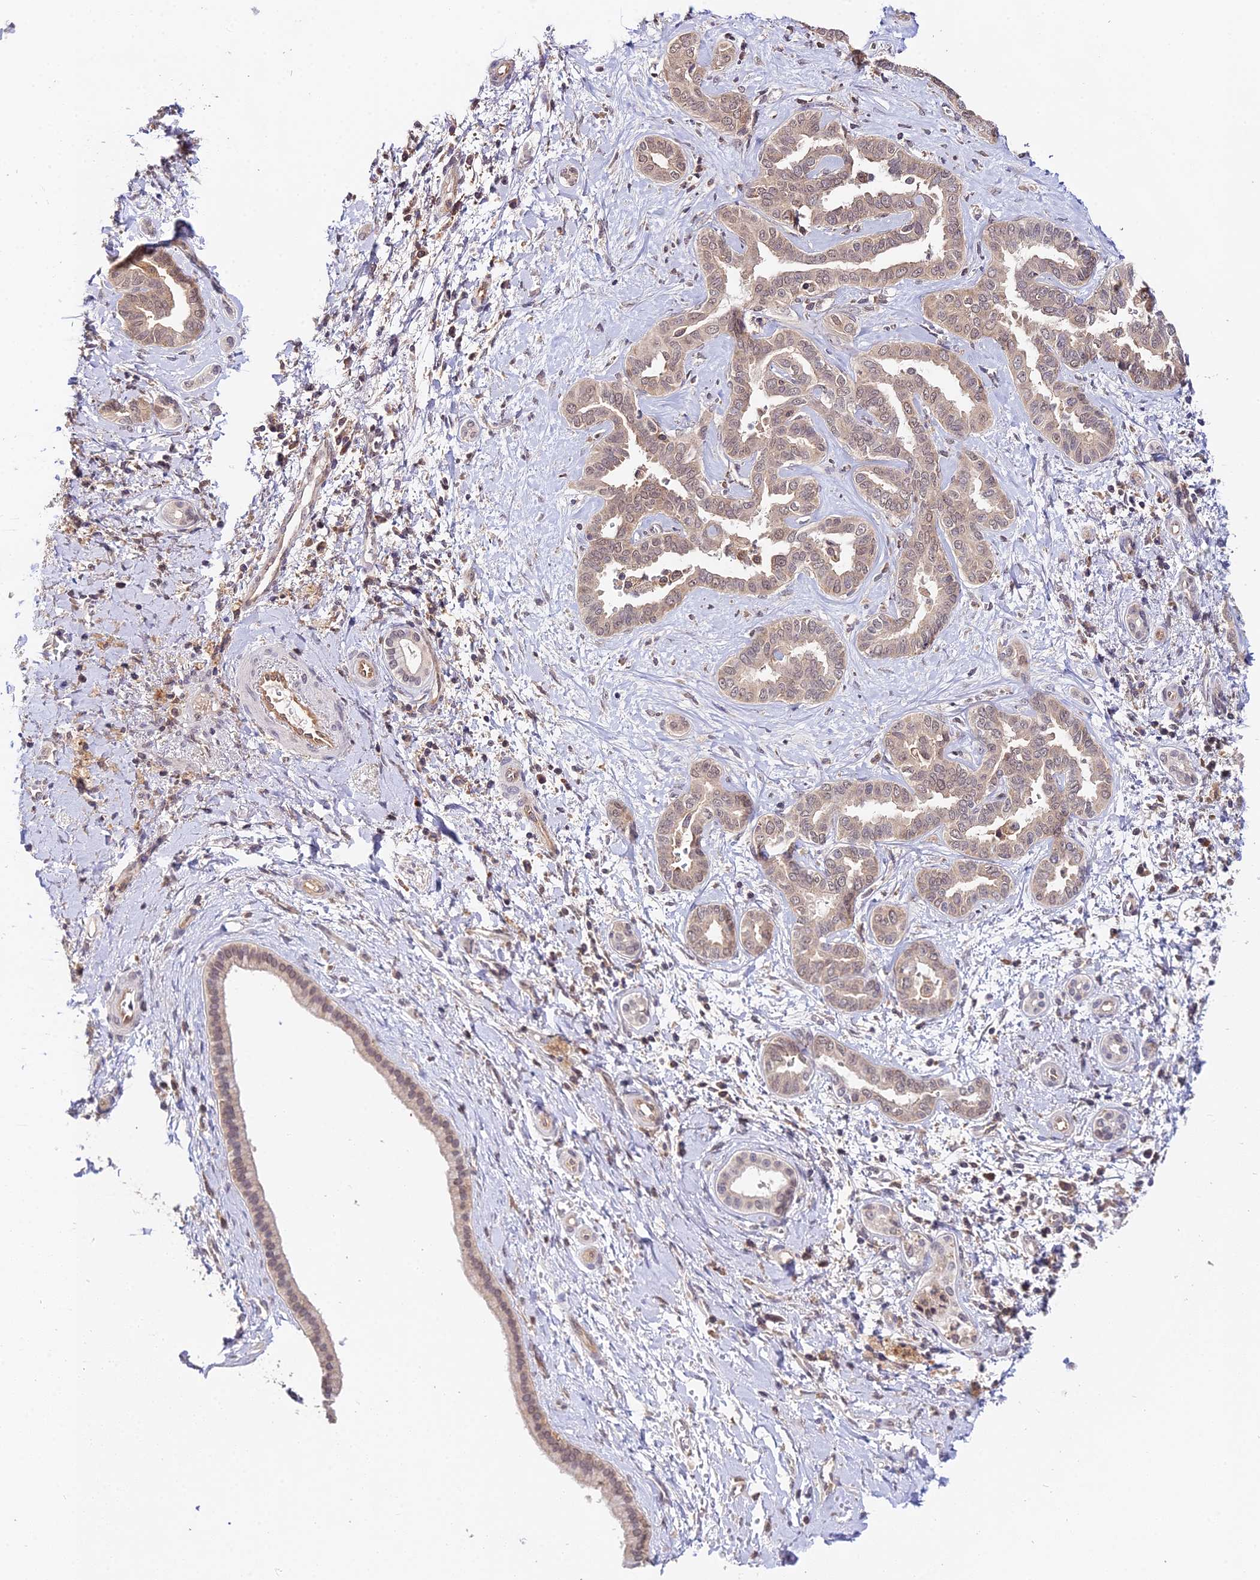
{"staining": {"intensity": "weak", "quantity": ">75%", "location": "nuclear"}, "tissue": "liver cancer", "cell_type": "Tumor cells", "image_type": "cancer", "snomed": [{"axis": "morphology", "description": "Cholangiocarcinoma"}, {"axis": "topography", "description": "Liver"}], "caption": "Liver cholangiocarcinoma was stained to show a protein in brown. There is low levels of weak nuclear staining in about >75% of tumor cells. The protein of interest is stained brown, and the nuclei are stained in blue (DAB IHC with brightfield microscopy, high magnification).", "gene": "TPRX1", "patient": {"sex": "female", "age": 77}}